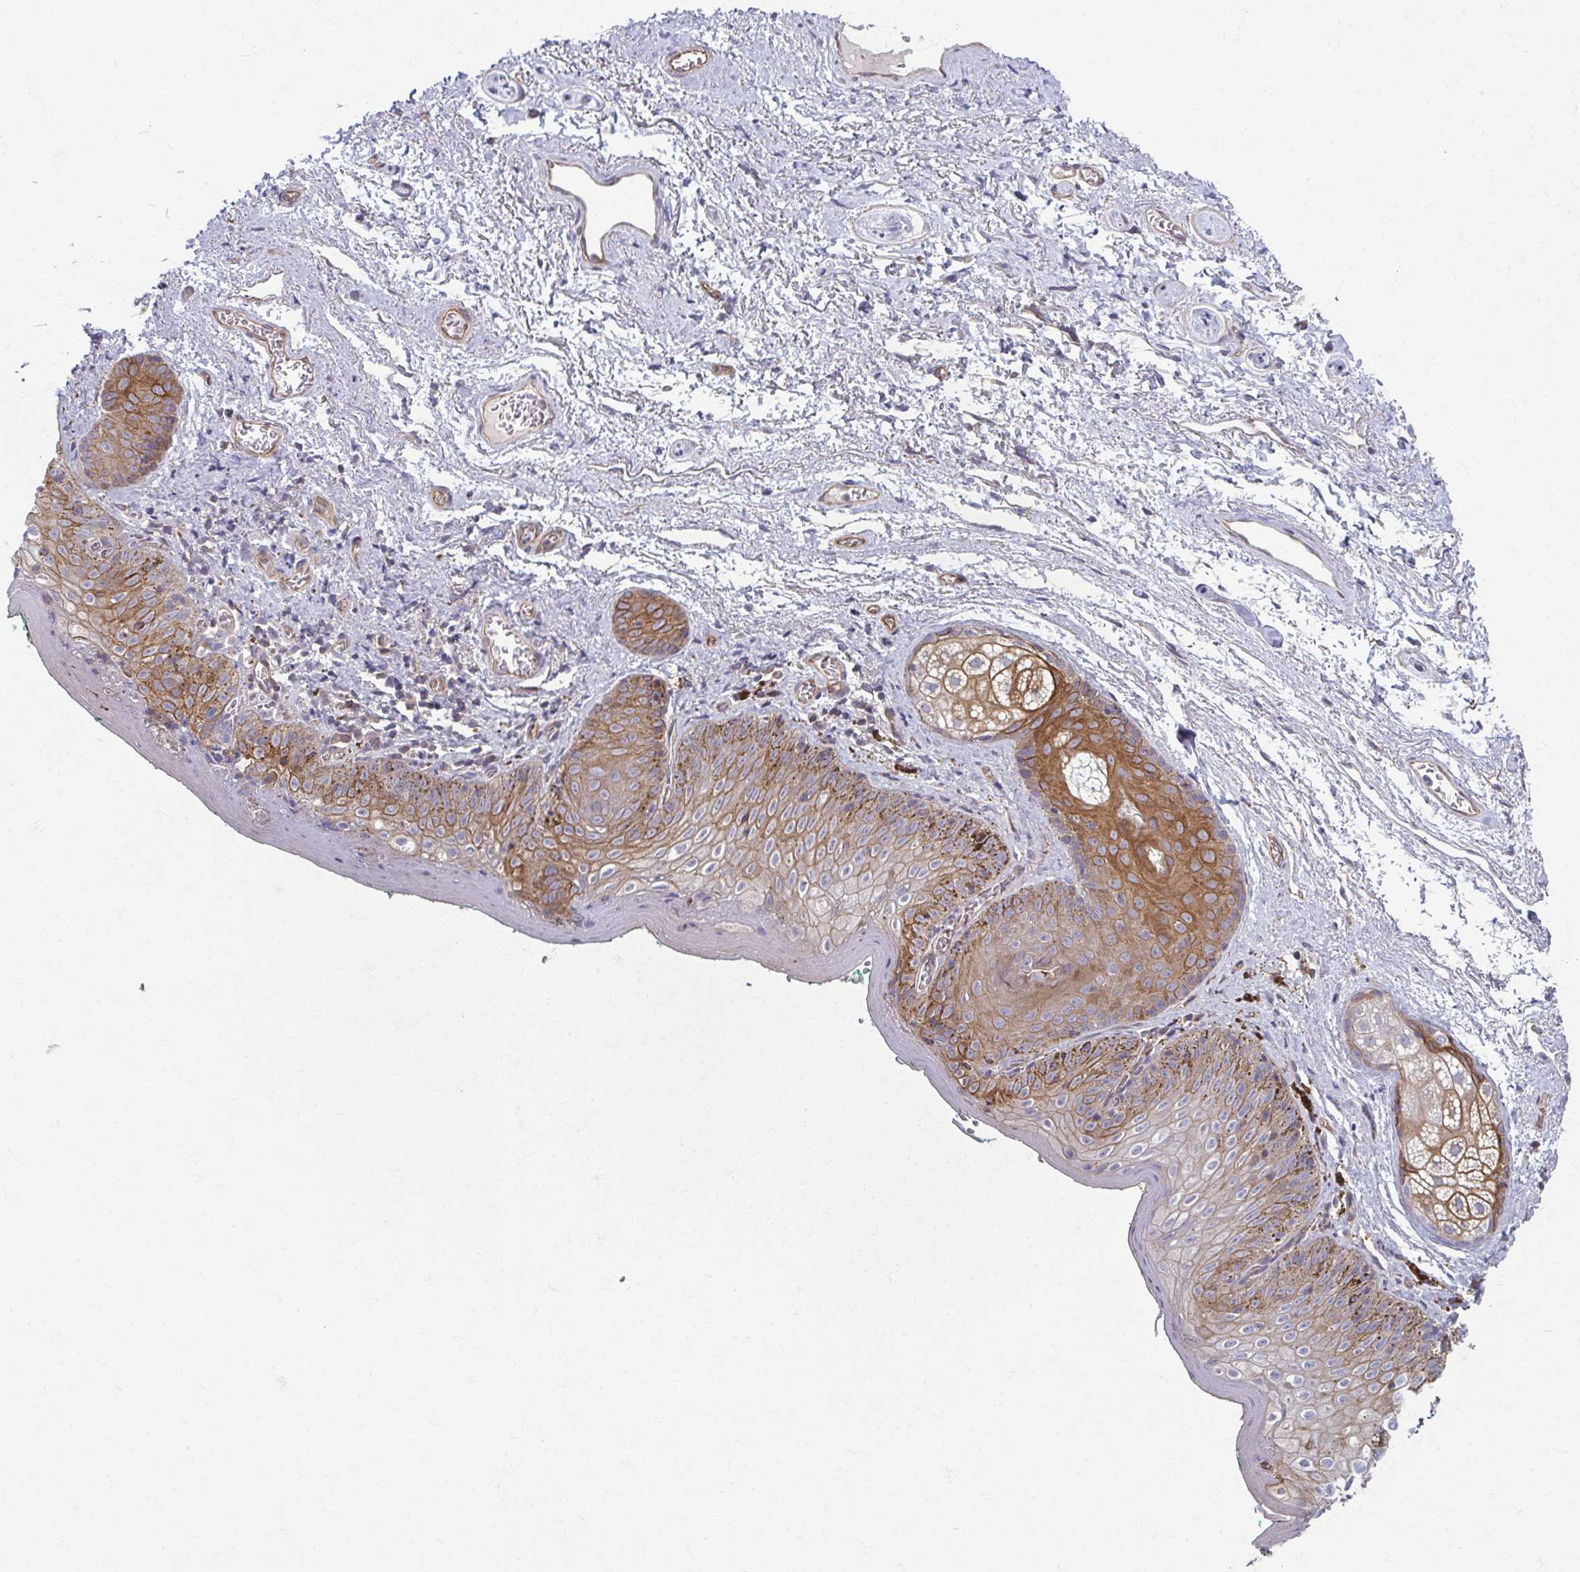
{"staining": {"intensity": "moderate", "quantity": "25%-75%", "location": "cytoplasmic/membranous"}, "tissue": "vagina", "cell_type": "Squamous epithelial cells", "image_type": "normal", "snomed": [{"axis": "morphology", "description": "Normal tissue, NOS"}, {"axis": "topography", "description": "Vulva"}, {"axis": "topography", "description": "Vagina"}, {"axis": "topography", "description": "Peripheral nerve tissue"}], "caption": "This is a micrograph of IHC staining of normal vagina, which shows moderate positivity in the cytoplasmic/membranous of squamous epithelial cells.", "gene": "EID2B", "patient": {"sex": "female", "age": 66}}